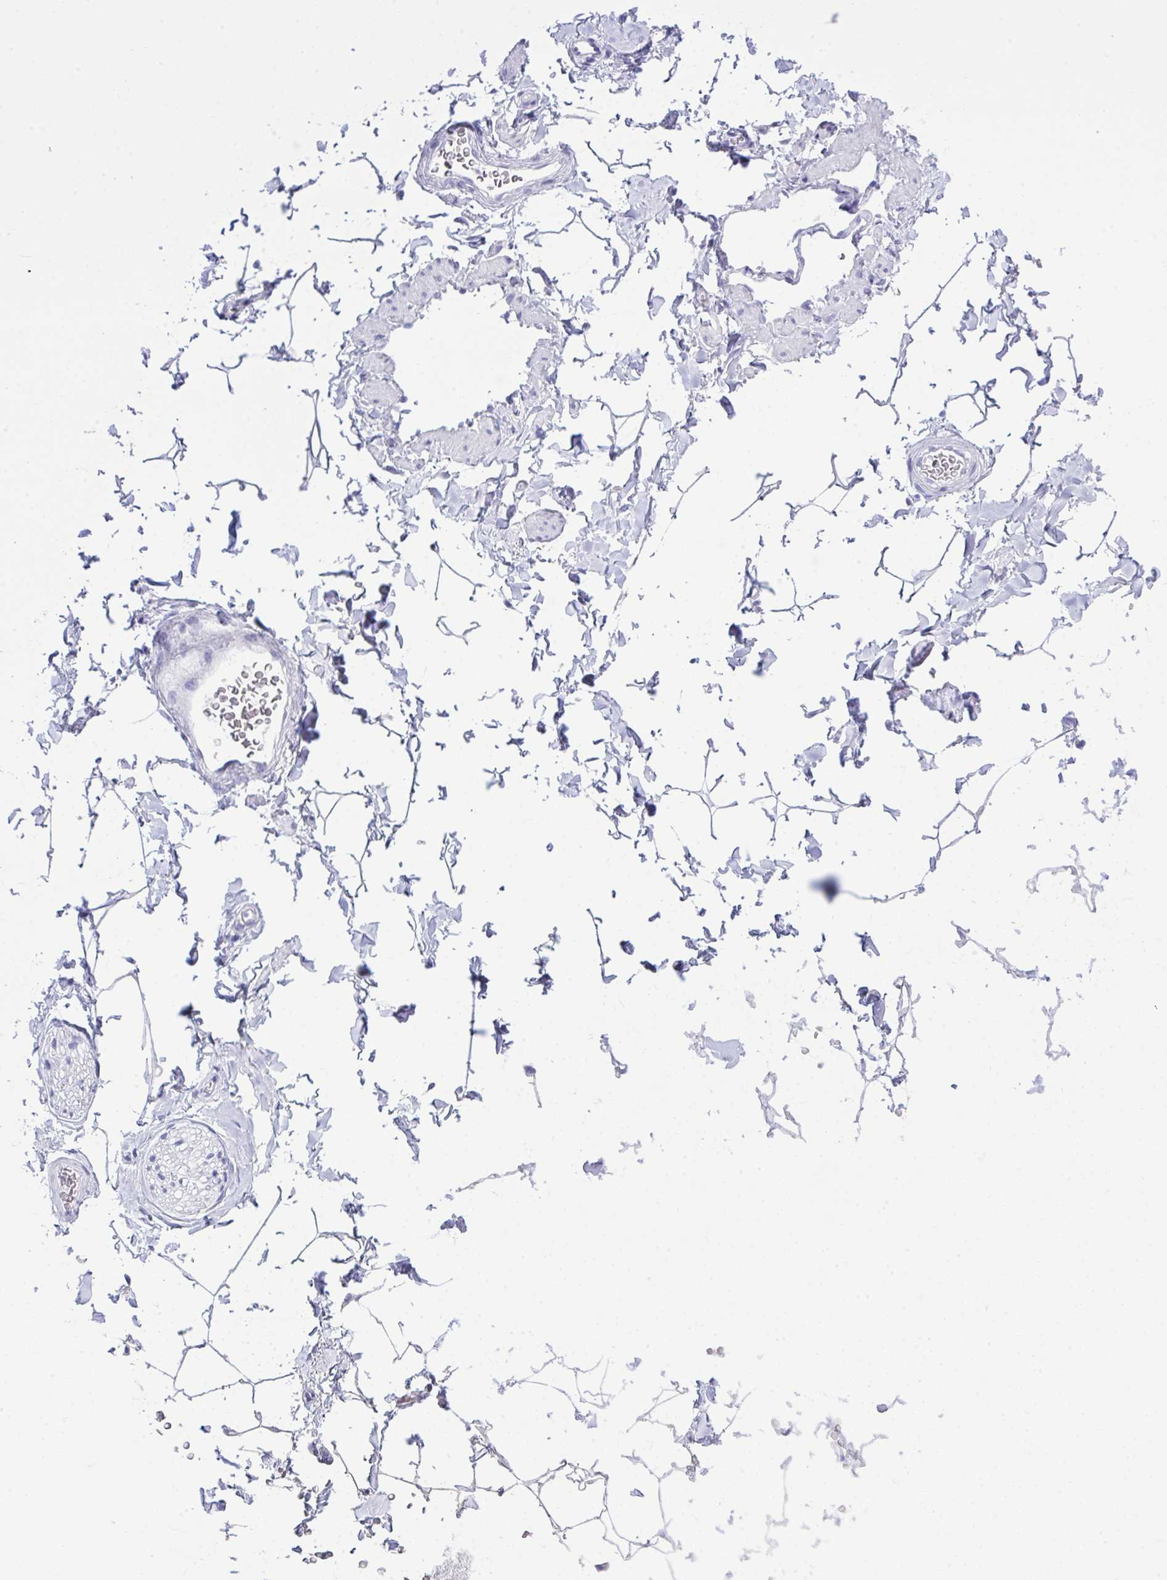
{"staining": {"intensity": "negative", "quantity": "none", "location": "none"}, "tissue": "adipose tissue", "cell_type": "Adipocytes", "image_type": "normal", "snomed": [{"axis": "morphology", "description": "Normal tissue, NOS"}, {"axis": "topography", "description": "Epididymis"}, {"axis": "topography", "description": "Peripheral nerve tissue"}], "caption": "Adipocytes show no significant protein expression in benign adipose tissue.", "gene": "GLB1L2", "patient": {"sex": "male", "age": 32}}